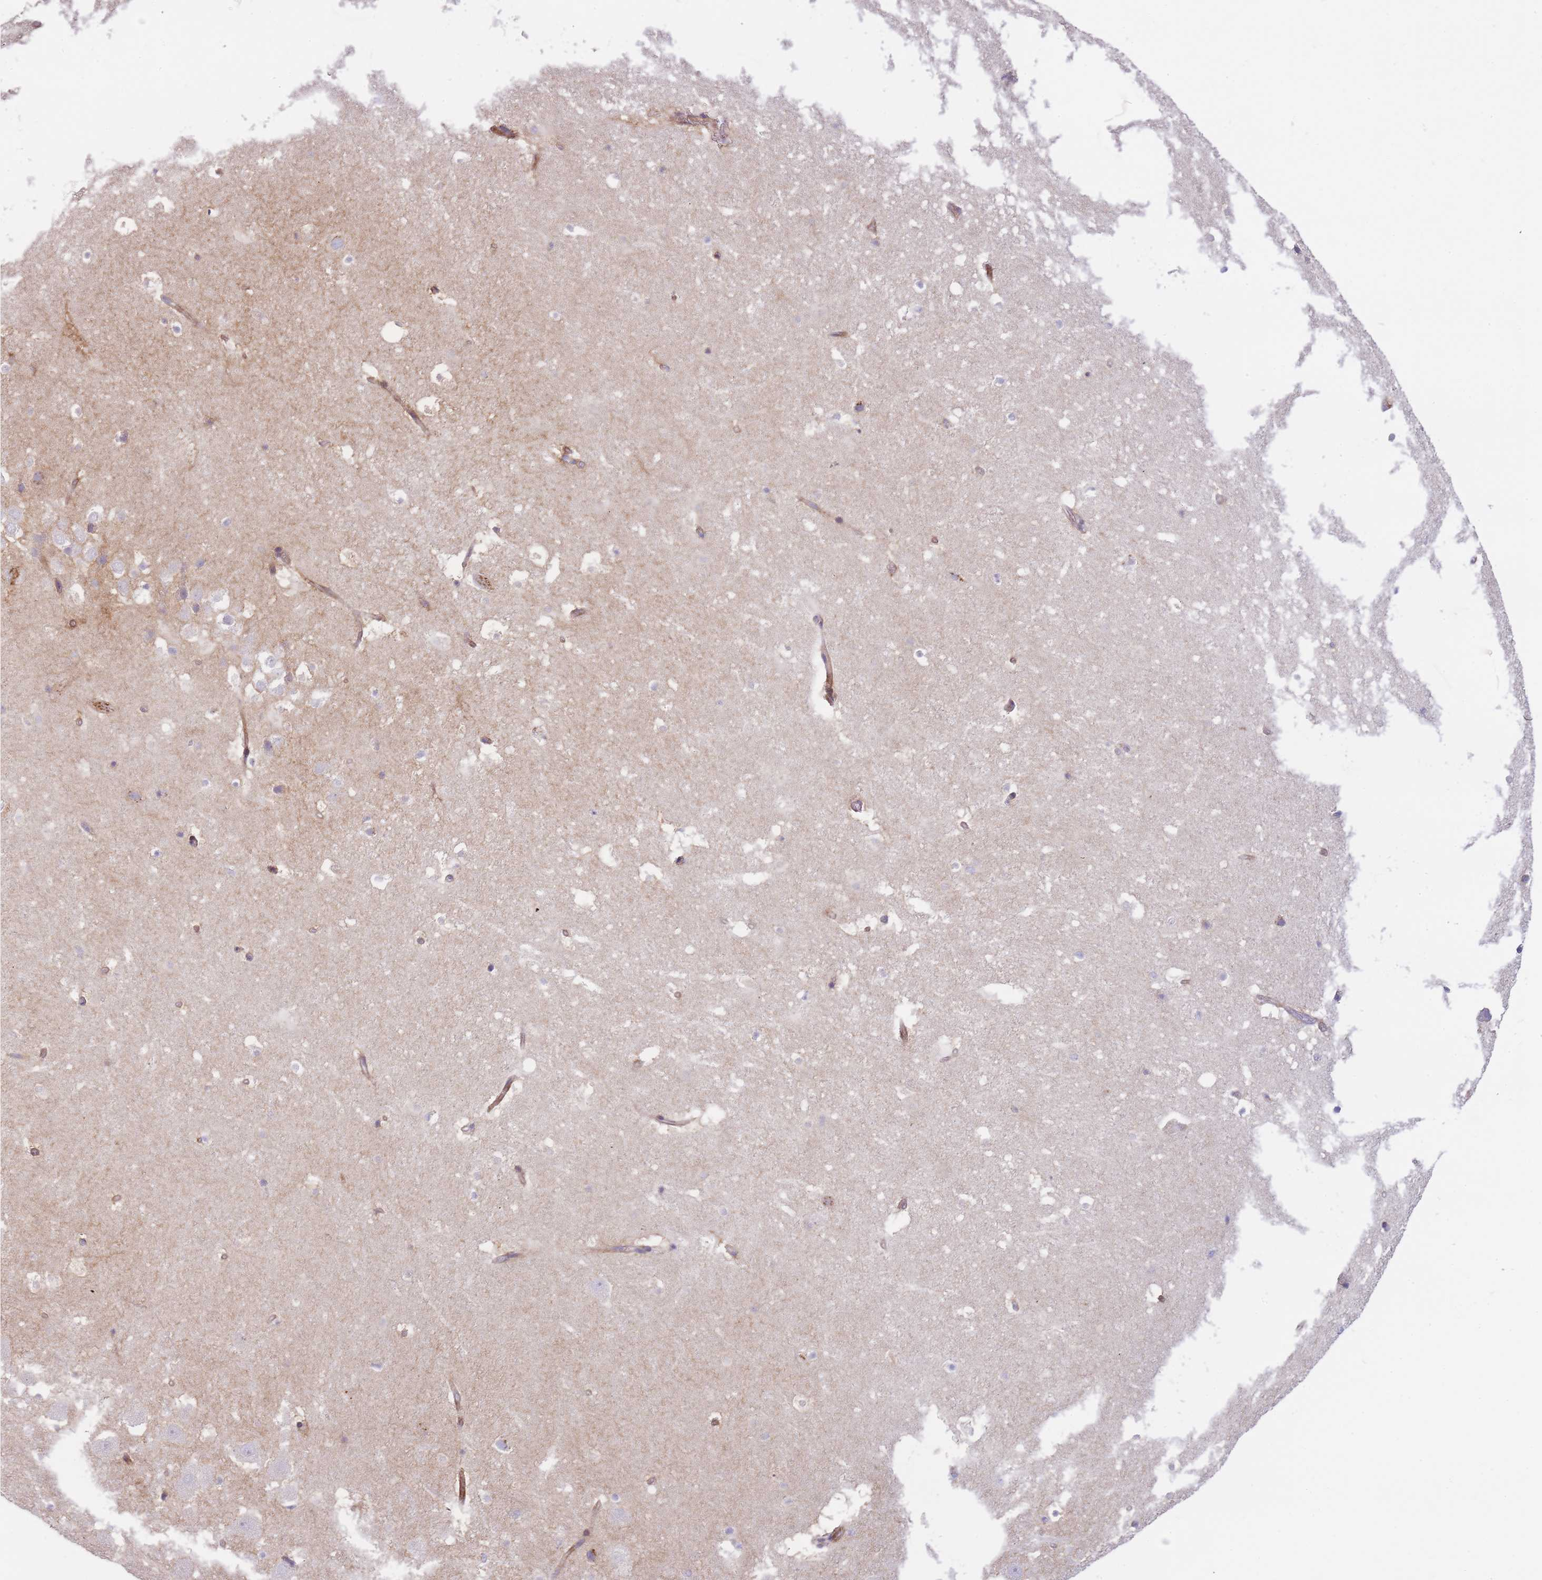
{"staining": {"intensity": "negative", "quantity": "none", "location": "none"}, "tissue": "hippocampus", "cell_type": "Glial cells", "image_type": "normal", "snomed": [{"axis": "morphology", "description": "Normal tissue, NOS"}, {"axis": "topography", "description": "Hippocampus"}], "caption": "DAB (3,3'-diaminobenzidine) immunohistochemical staining of normal hippocampus shows no significant expression in glial cells.", "gene": "ATP5MC2", "patient": {"sex": "male", "age": 37}}